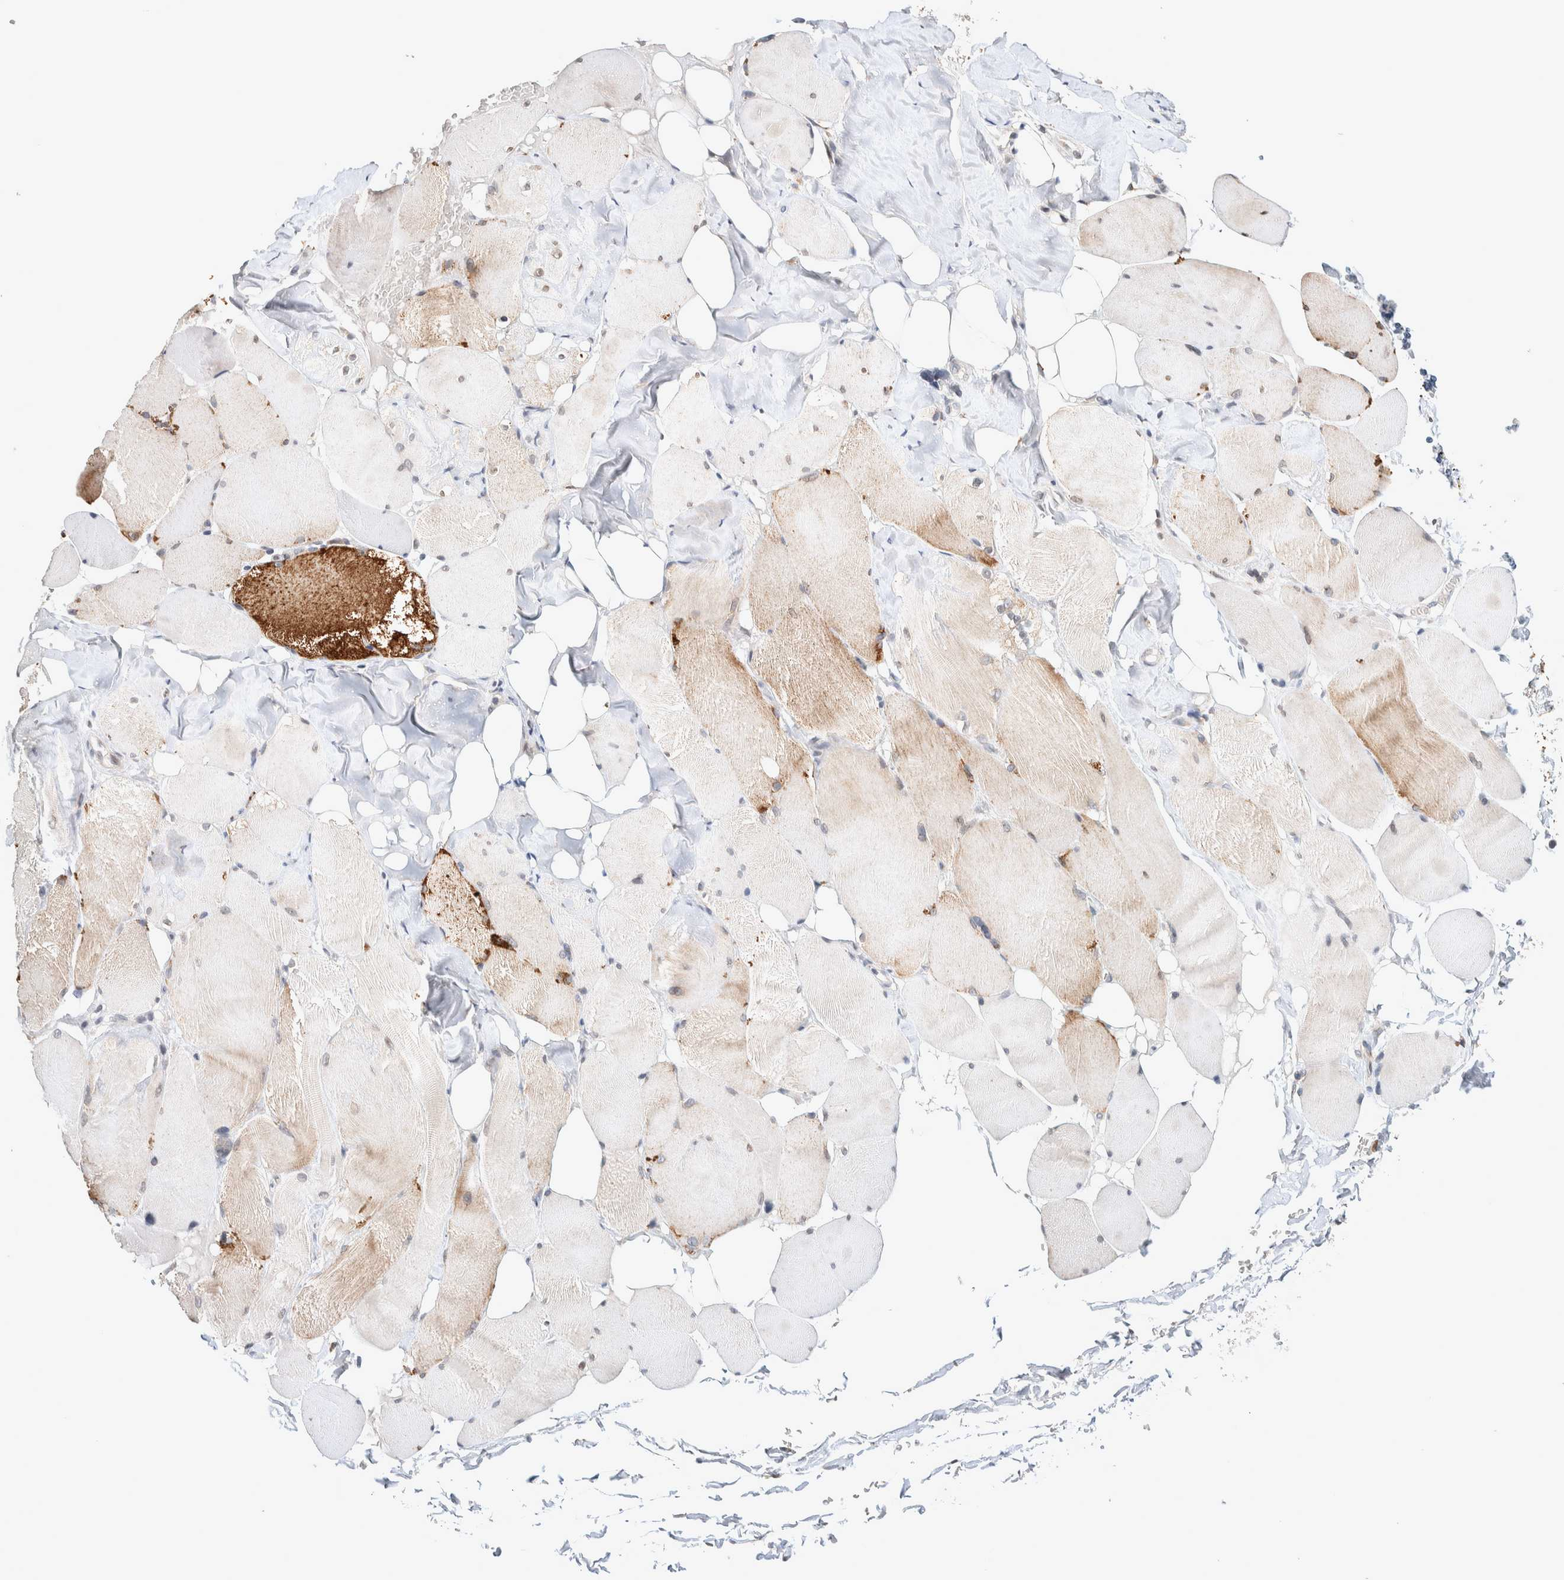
{"staining": {"intensity": "weak", "quantity": "<25%", "location": "cytoplasmic/membranous"}, "tissue": "skeletal muscle", "cell_type": "Myocytes", "image_type": "normal", "snomed": [{"axis": "morphology", "description": "Normal tissue, NOS"}, {"axis": "topography", "description": "Skin"}, {"axis": "topography", "description": "Skeletal muscle"}], "caption": "IHC image of unremarkable skeletal muscle: skeletal muscle stained with DAB displays no significant protein positivity in myocytes.", "gene": "CRAT", "patient": {"sex": "male", "age": 83}}